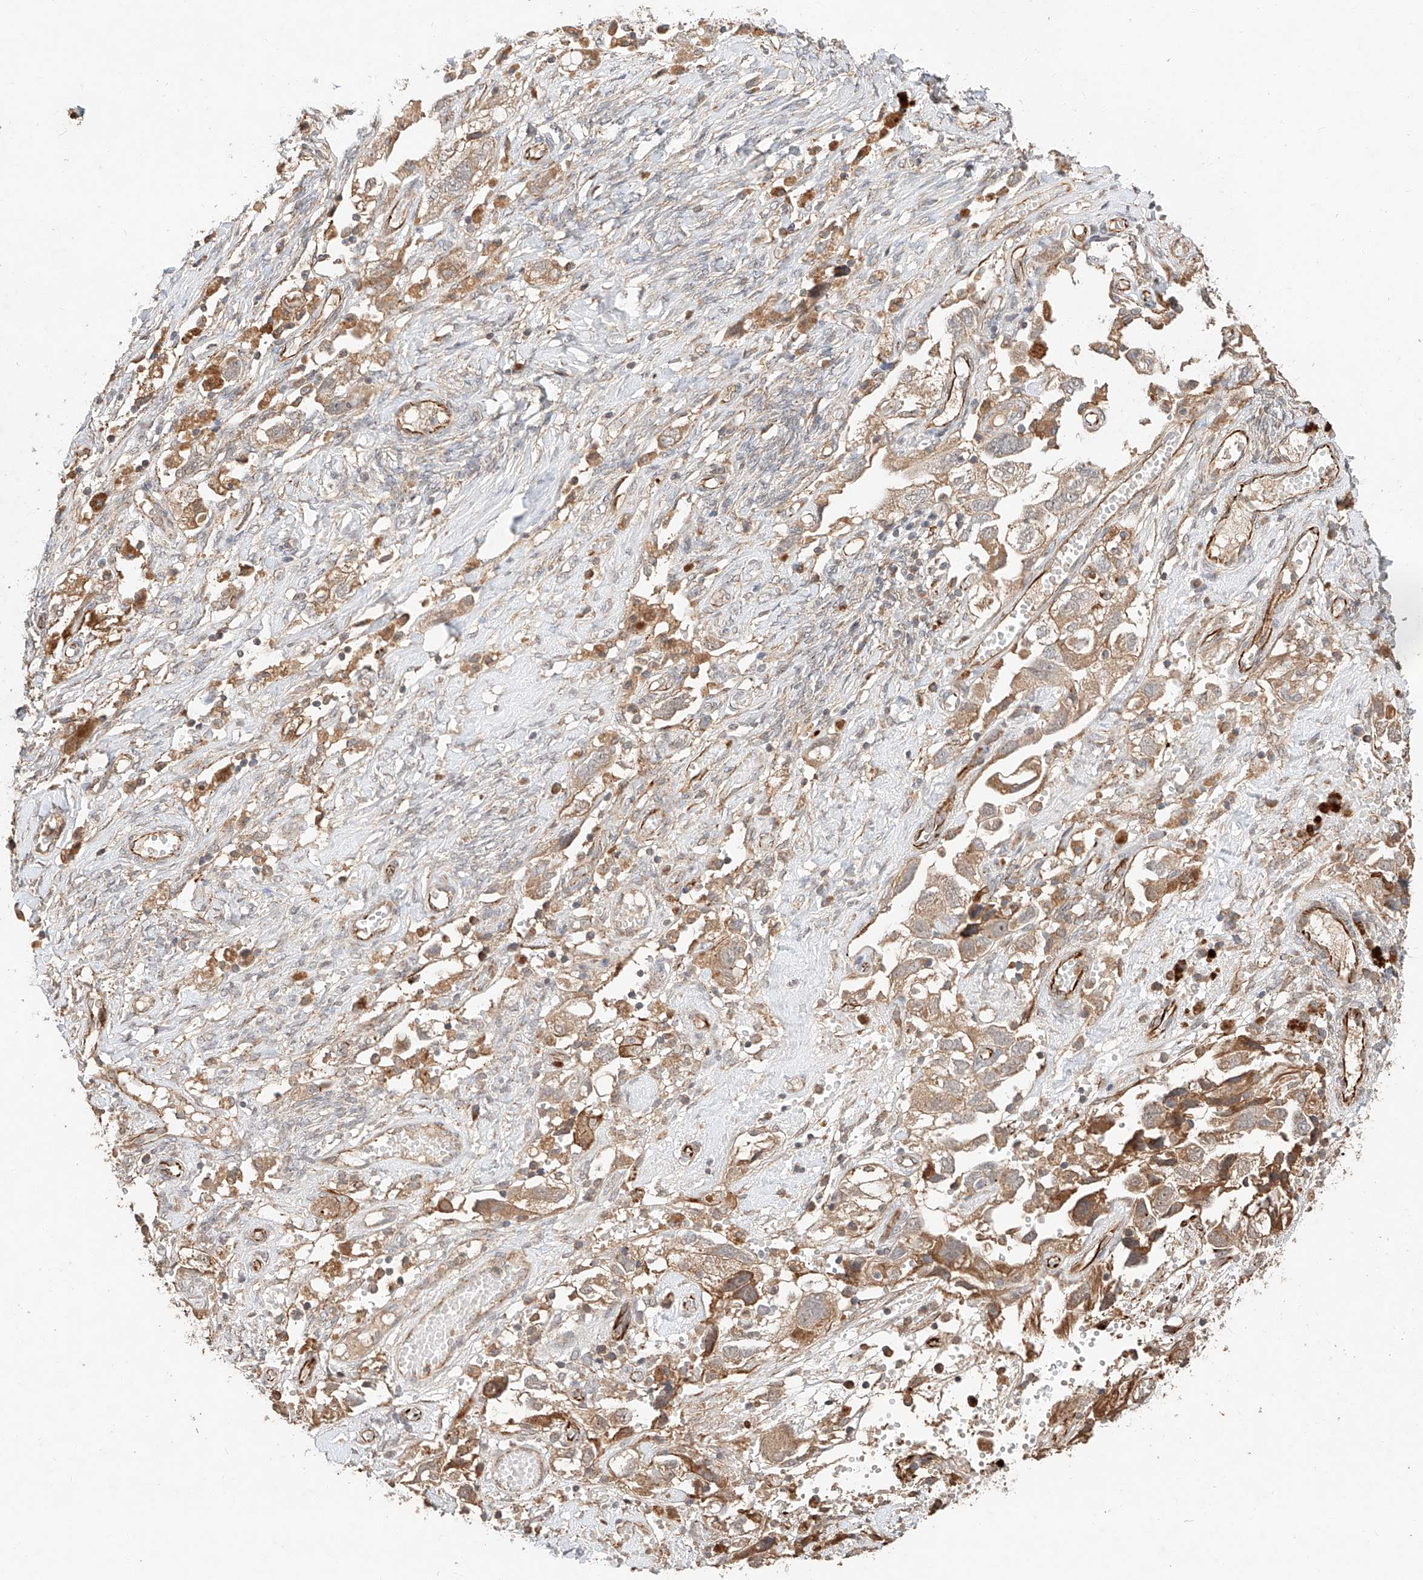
{"staining": {"intensity": "moderate", "quantity": ">75%", "location": "cytoplasmic/membranous"}, "tissue": "ovarian cancer", "cell_type": "Tumor cells", "image_type": "cancer", "snomed": [{"axis": "morphology", "description": "Carcinoma, NOS"}, {"axis": "morphology", "description": "Cystadenocarcinoma, serous, NOS"}, {"axis": "topography", "description": "Ovary"}], "caption": "Human ovarian cancer stained for a protein (brown) shows moderate cytoplasmic/membranous positive expression in about >75% of tumor cells.", "gene": "SUSD6", "patient": {"sex": "female", "age": 69}}